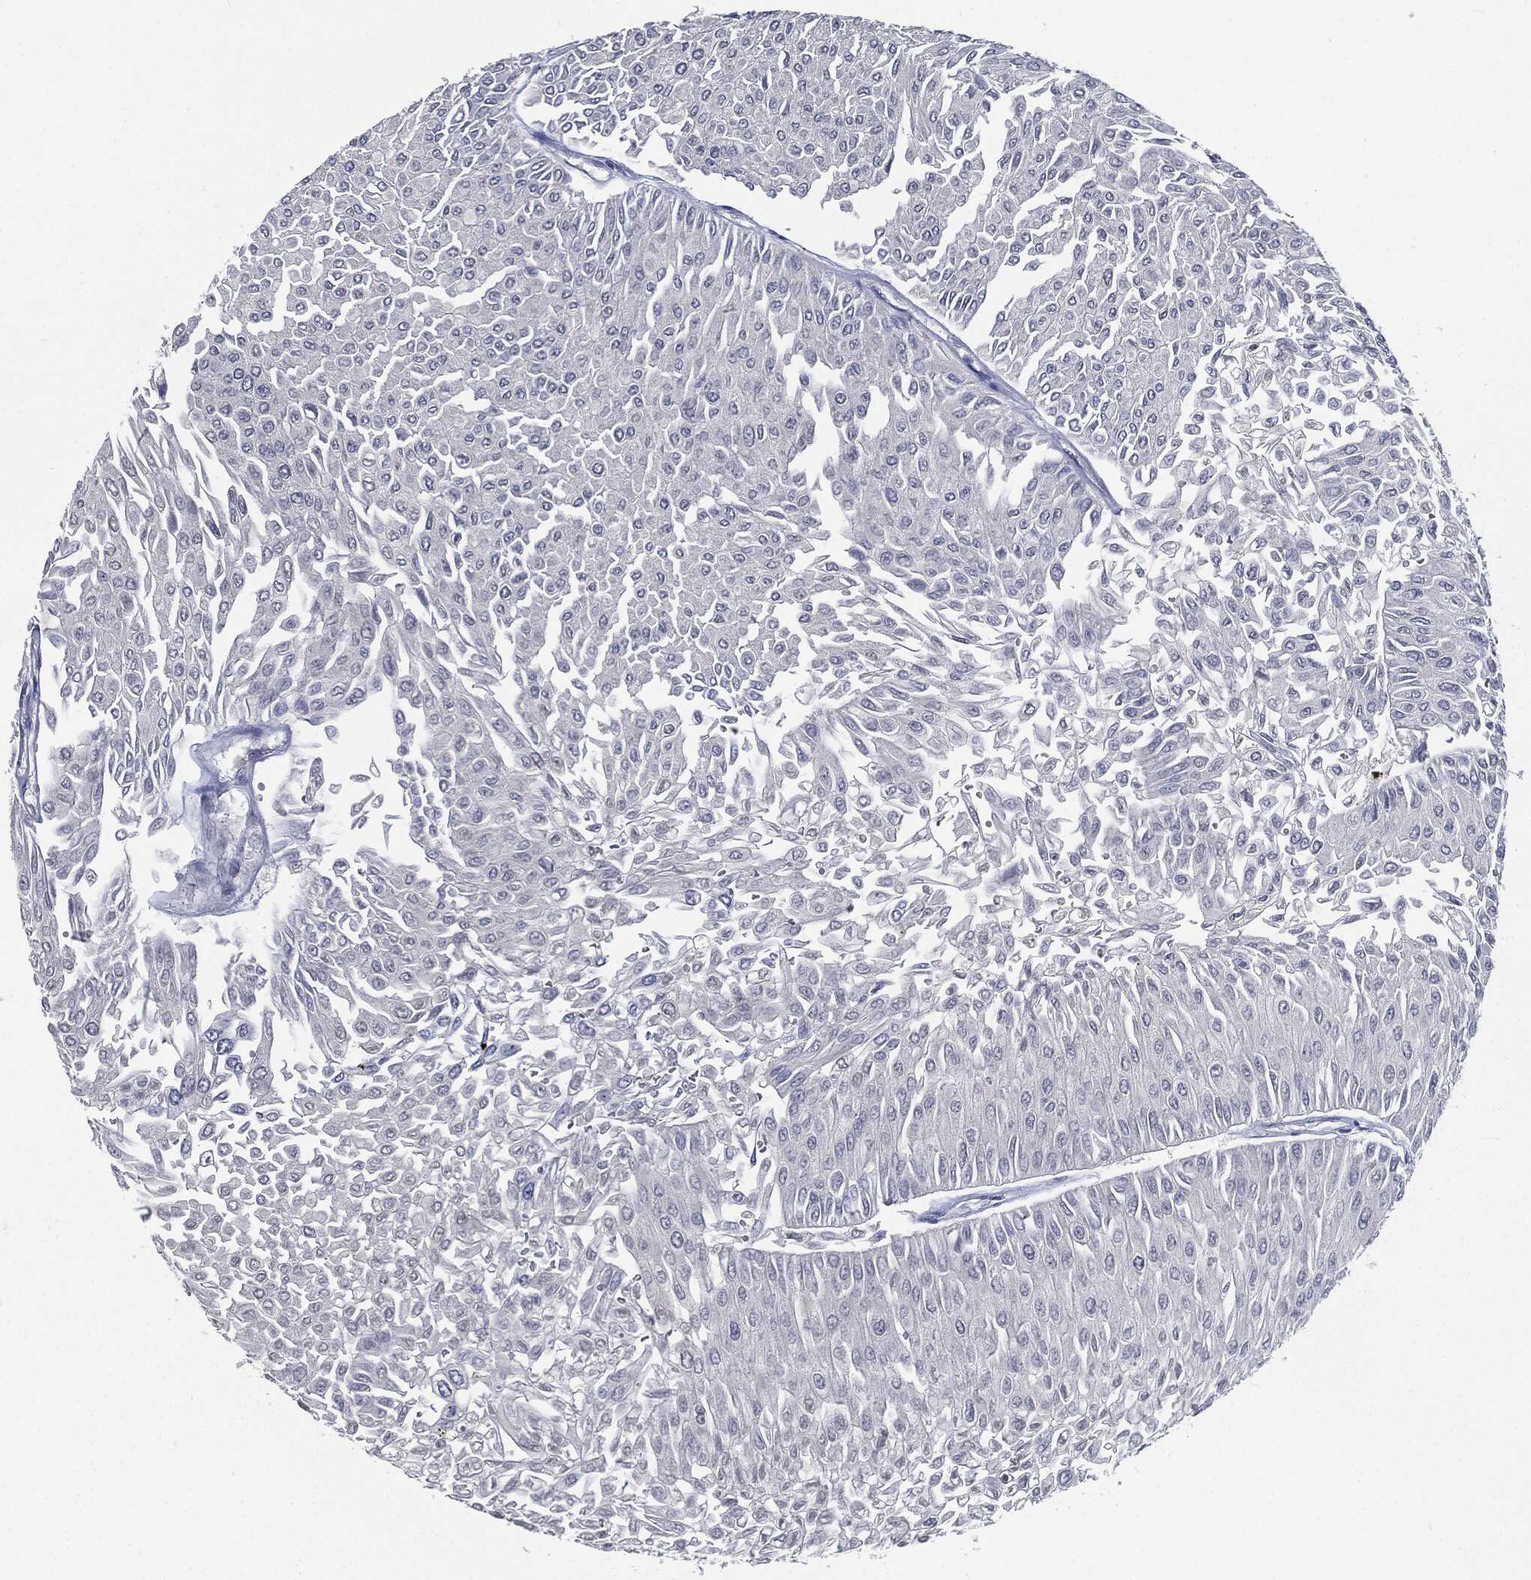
{"staining": {"intensity": "negative", "quantity": "none", "location": "none"}, "tissue": "urothelial cancer", "cell_type": "Tumor cells", "image_type": "cancer", "snomed": [{"axis": "morphology", "description": "Urothelial carcinoma, Low grade"}, {"axis": "topography", "description": "Urinary bladder"}], "caption": "An IHC histopathology image of urothelial cancer is shown. There is no staining in tumor cells of urothelial cancer.", "gene": "SIGLEC7", "patient": {"sex": "male", "age": 67}}